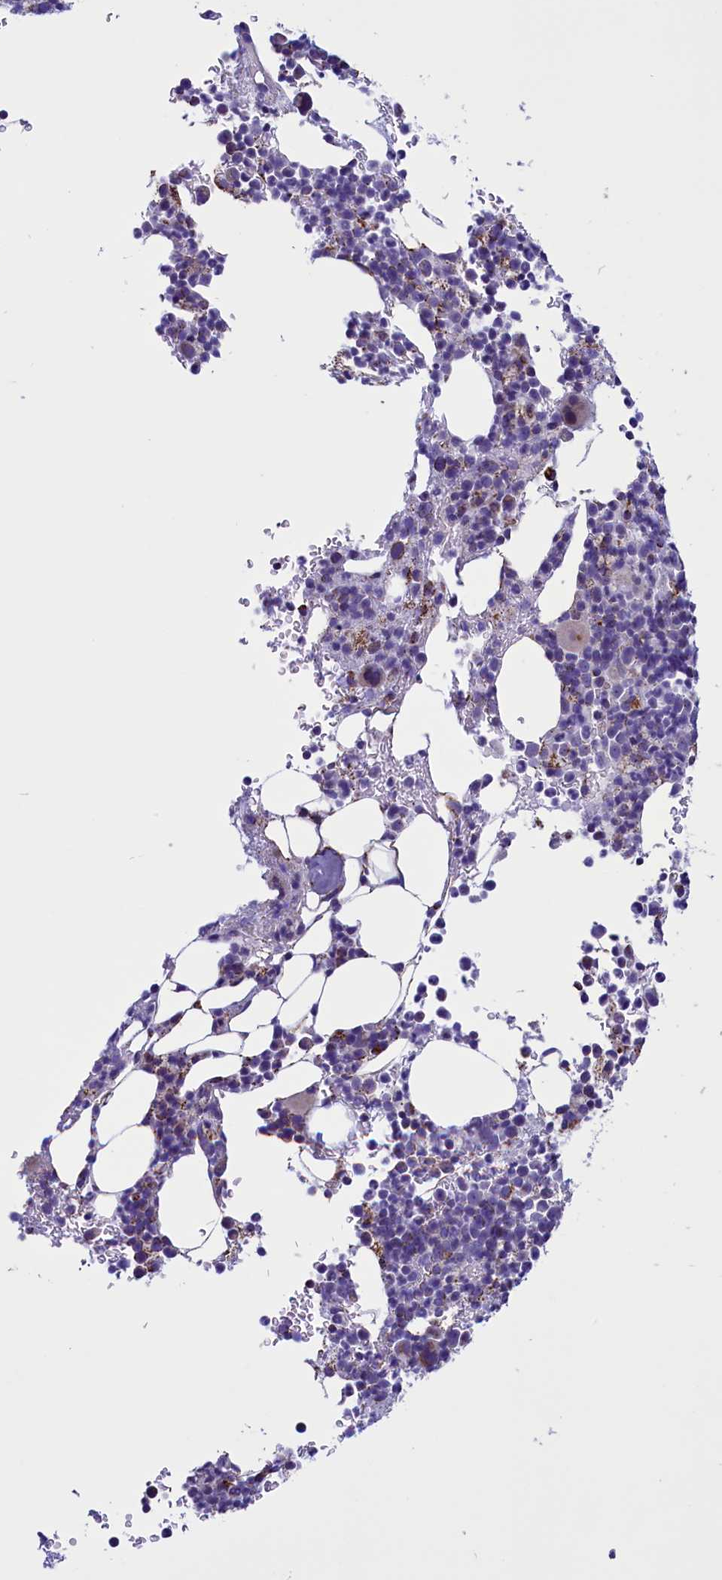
{"staining": {"intensity": "moderate", "quantity": "<25%", "location": "cytoplasmic/membranous"}, "tissue": "bone marrow", "cell_type": "Hematopoietic cells", "image_type": "normal", "snomed": [{"axis": "morphology", "description": "Normal tissue, NOS"}, {"axis": "topography", "description": "Bone marrow"}], "caption": "Bone marrow stained with immunohistochemistry (IHC) demonstrates moderate cytoplasmic/membranous expression in approximately <25% of hematopoietic cells. (Stains: DAB in brown, nuclei in blue, Microscopy: brightfield microscopy at high magnification).", "gene": "ICA1L", "patient": {"sex": "female", "age": 82}}